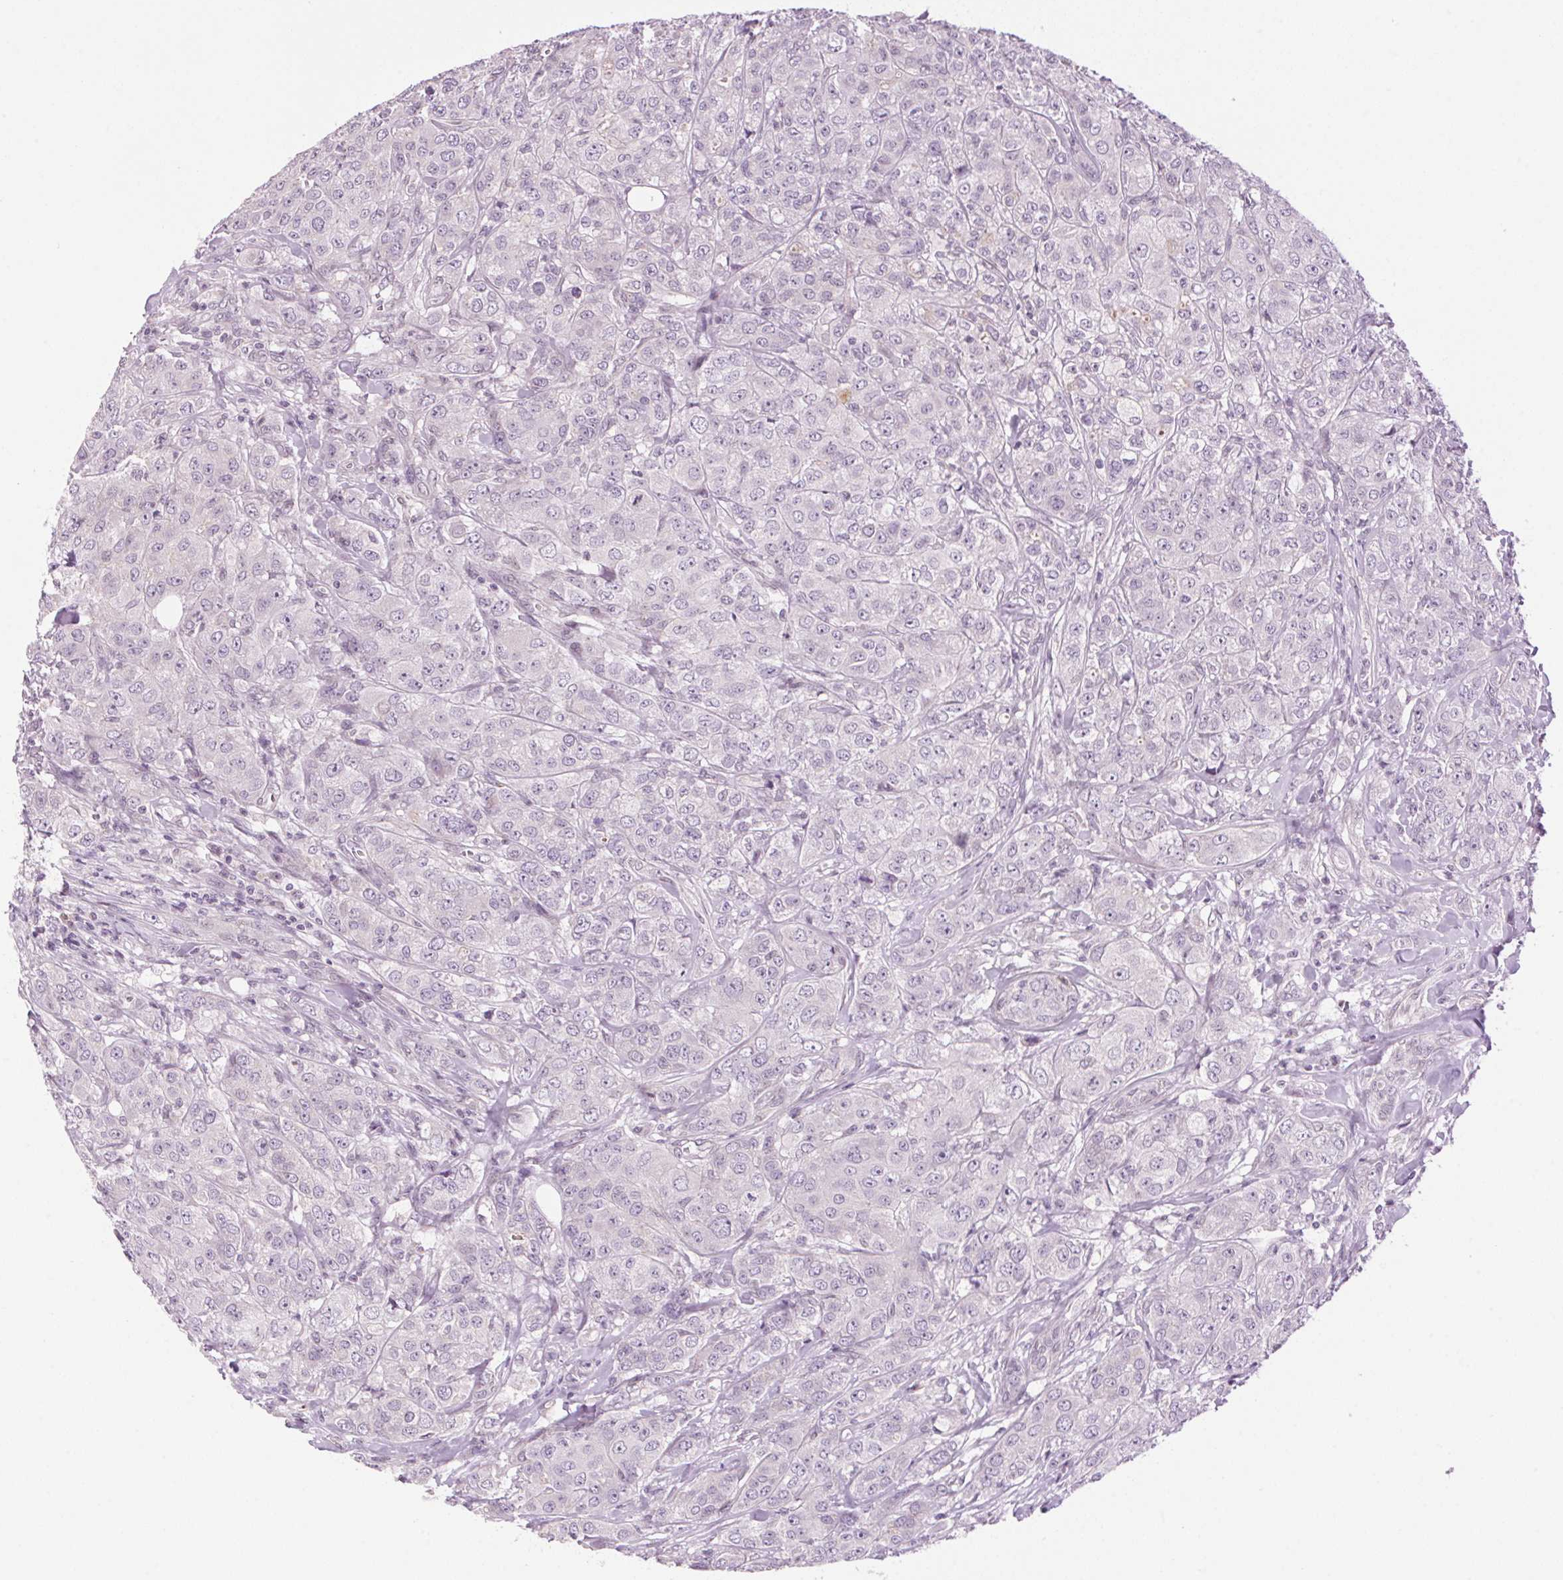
{"staining": {"intensity": "negative", "quantity": "none", "location": "none"}, "tissue": "breast cancer", "cell_type": "Tumor cells", "image_type": "cancer", "snomed": [{"axis": "morphology", "description": "Duct carcinoma"}, {"axis": "topography", "description": "Breast"}], "caption": "Immunohistochemical staining of breast cancer demonstrates no significant positivity in tumor cells.", "gene": "SMIM13", "patient": {"sex": "female", "age": 43}}